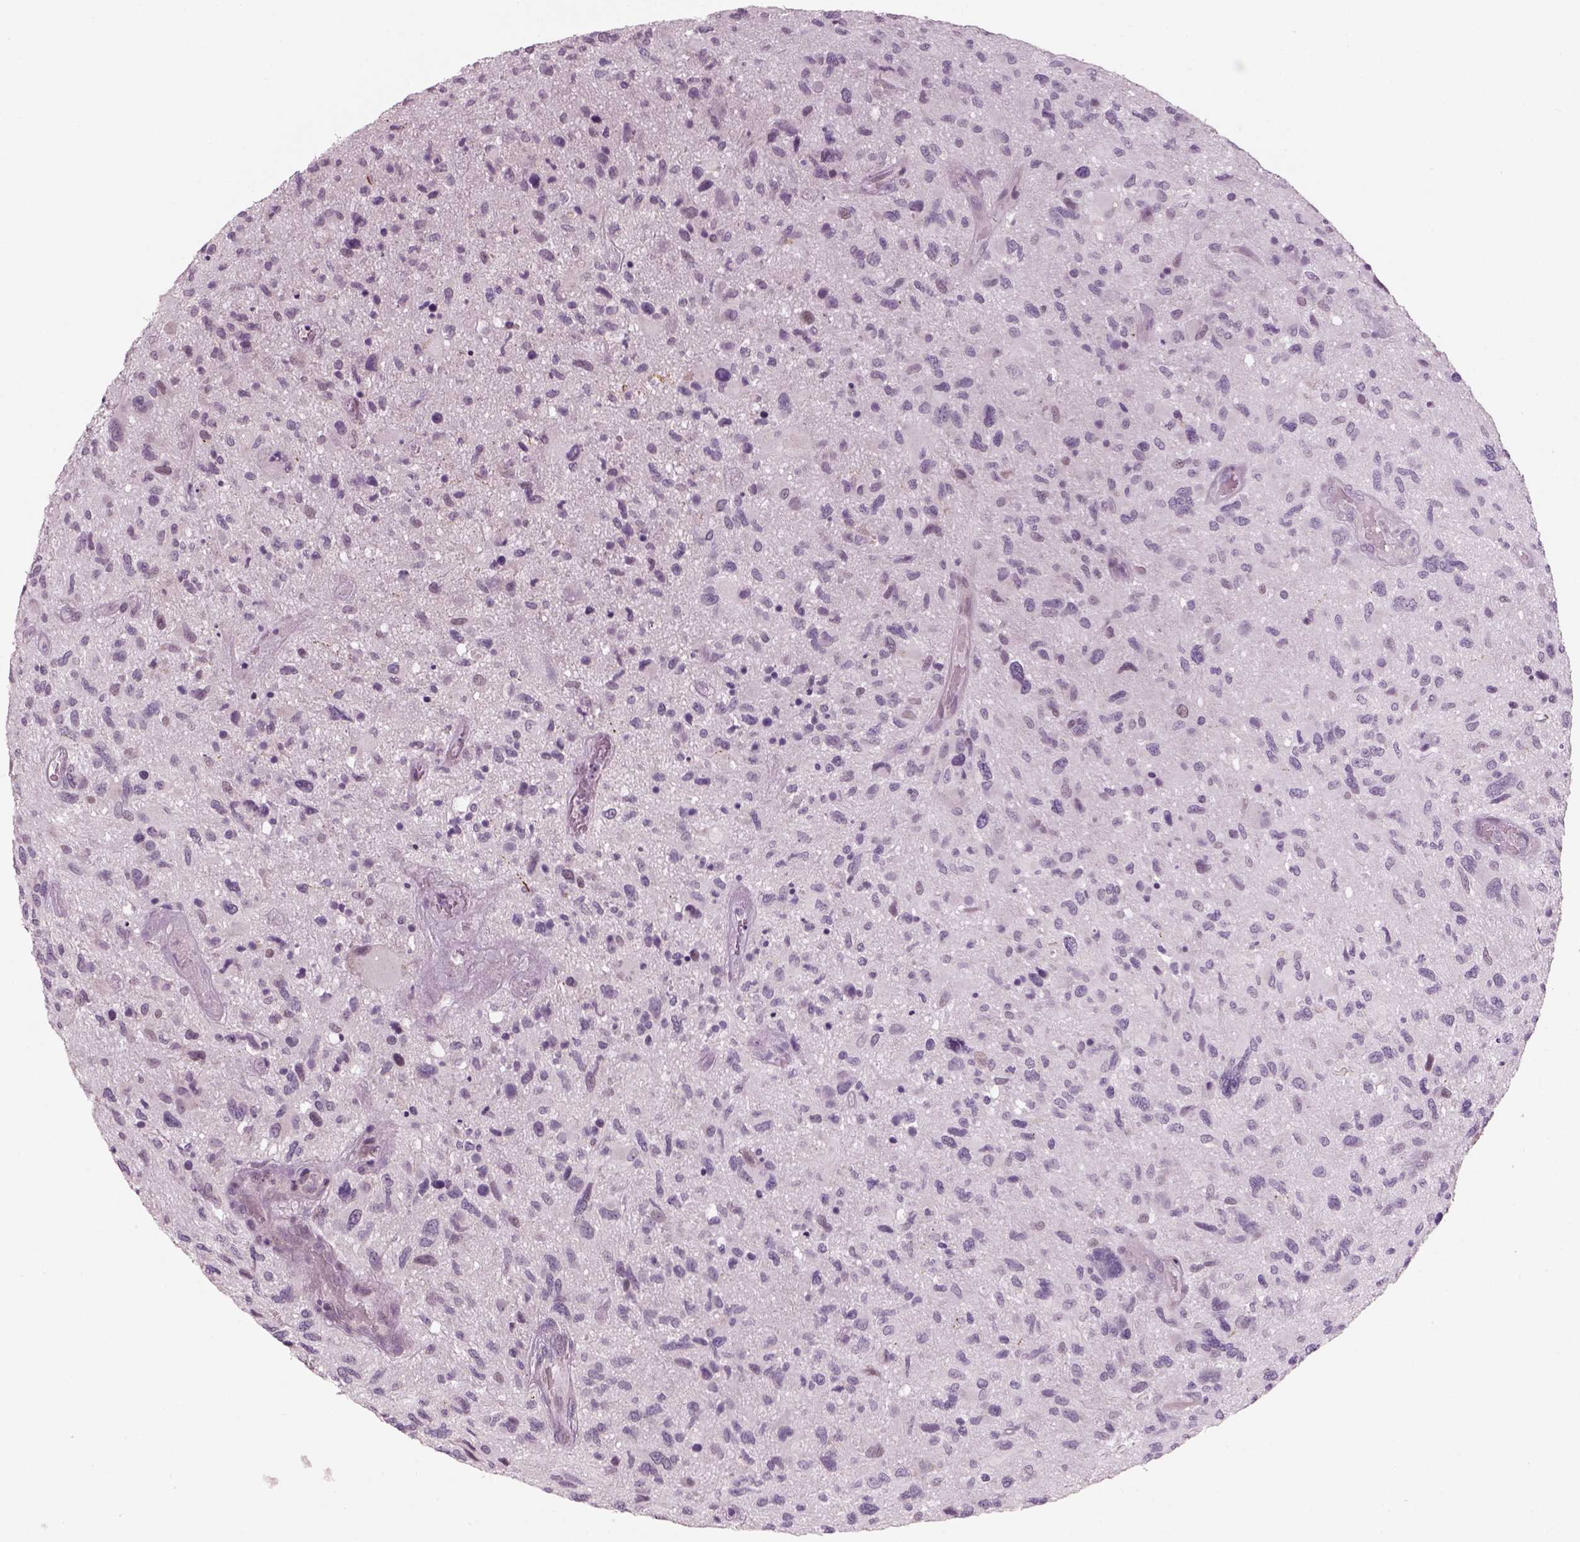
{"staining": {"intensity": "negative", "quantity": "none", "location": "none"}, "tissue": "glioma", "cell_type": "Tumor cells", "image_type": "cancer", "snomed": [{"axis": "morphology", "description": "Glioma, malignant, NOS"}, {"axis": "morphology", "description": "Glioma, malignant, High grade"}, {"axis": "topography", "description": "Brain"}], "caption": "An immunohistochemistry (IHC) photomicrograph of malignant high-grade glioma is shown. There is no staining in tumor cells of malignant high-grade glioma.", "gene": "PENK", "patient": {"sex": "female", "age": 71}}